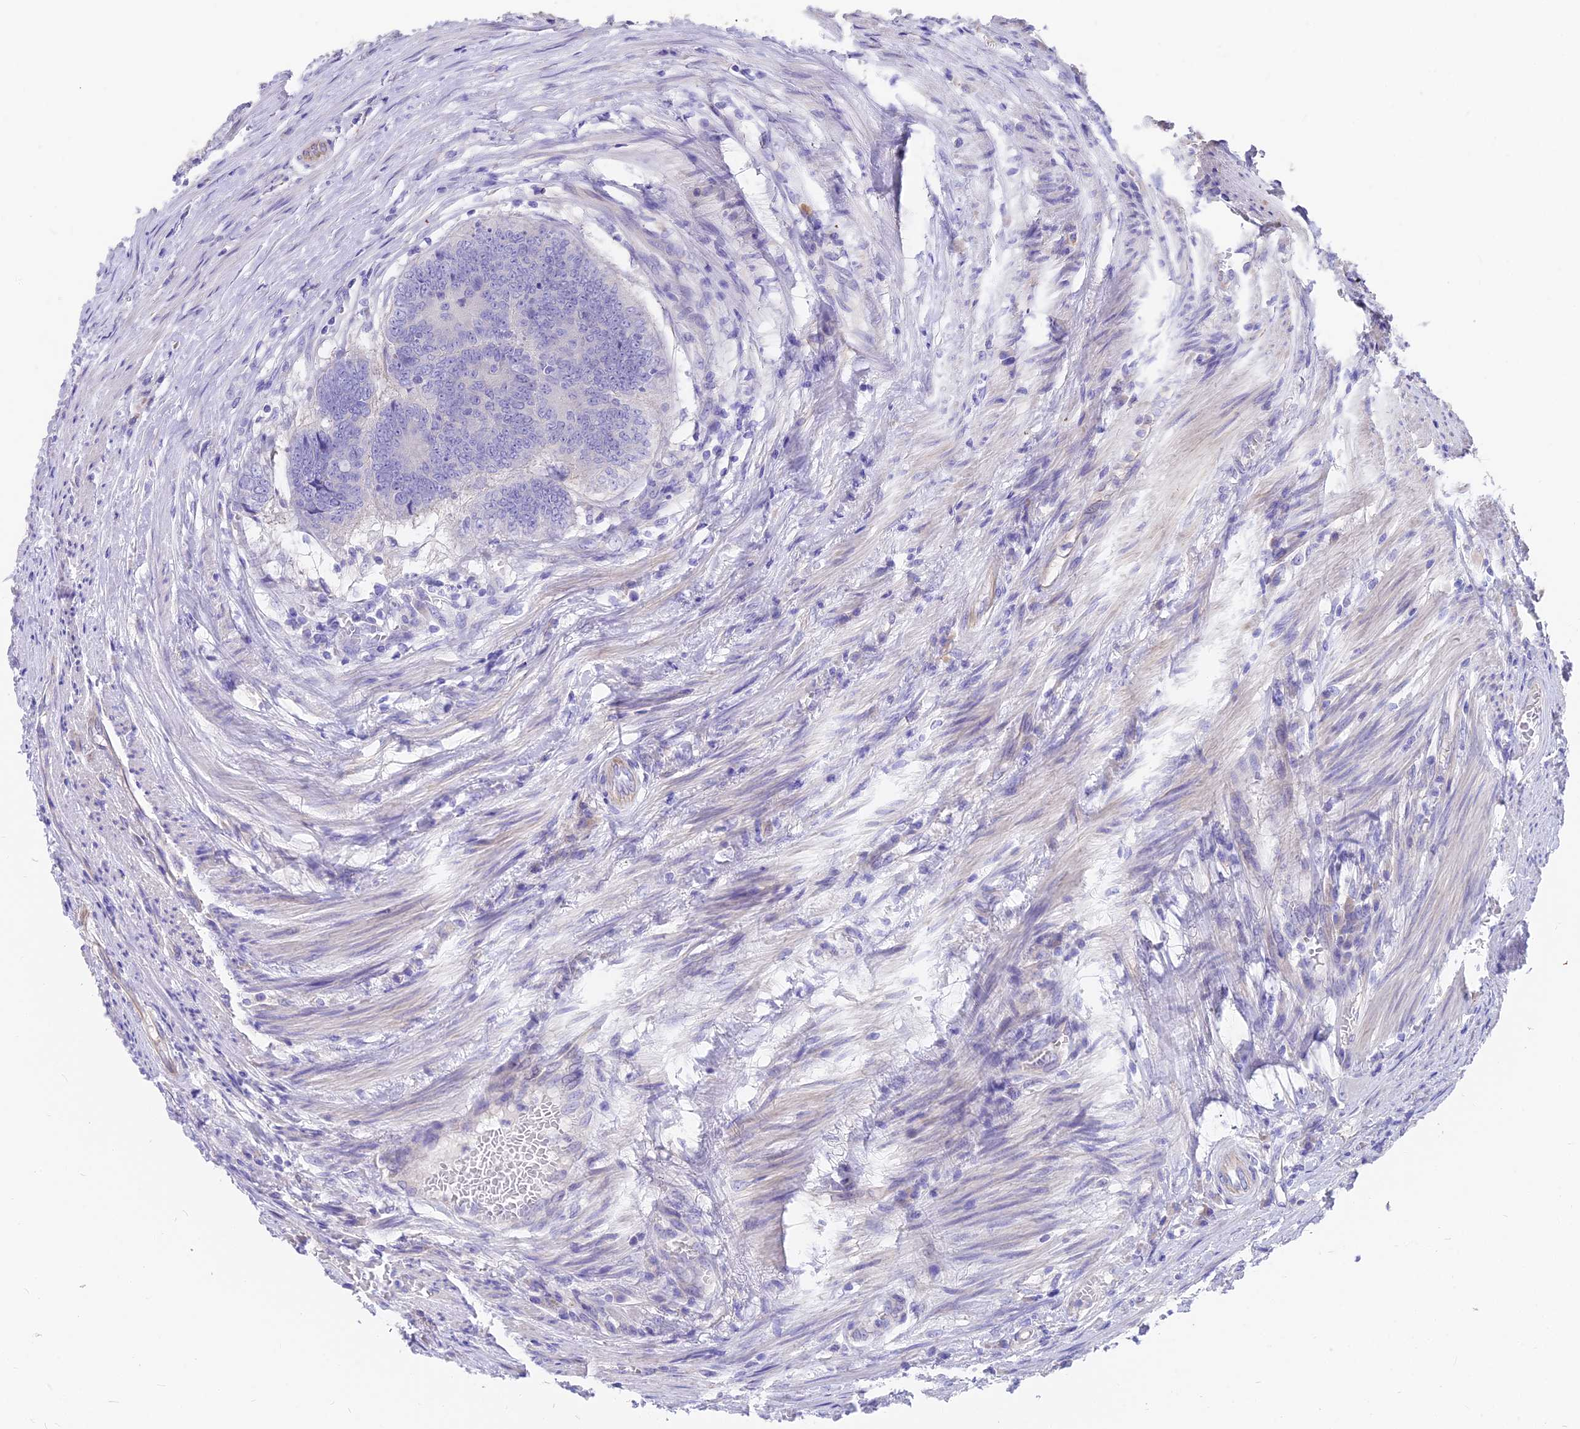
{"staining": {"intensity": "negative", "quantity": "none", "location": "none"}, "tissue": "colorectal cancer", "cell_type": "Tumor cells", "image_type": "cancer", "snomed": [{"axis": "morphology", "description": "Adenocarcinoma, NOS"}, {"axis": "topography", "description": "Rectum"}], "caption": "DAB immunohistochemical staining of human colorectal adenocarcinoma demonstrates no significant staining in tumor cells.", "gene": "FAM168B", "patient": {"sex": "male", "age": 84}}